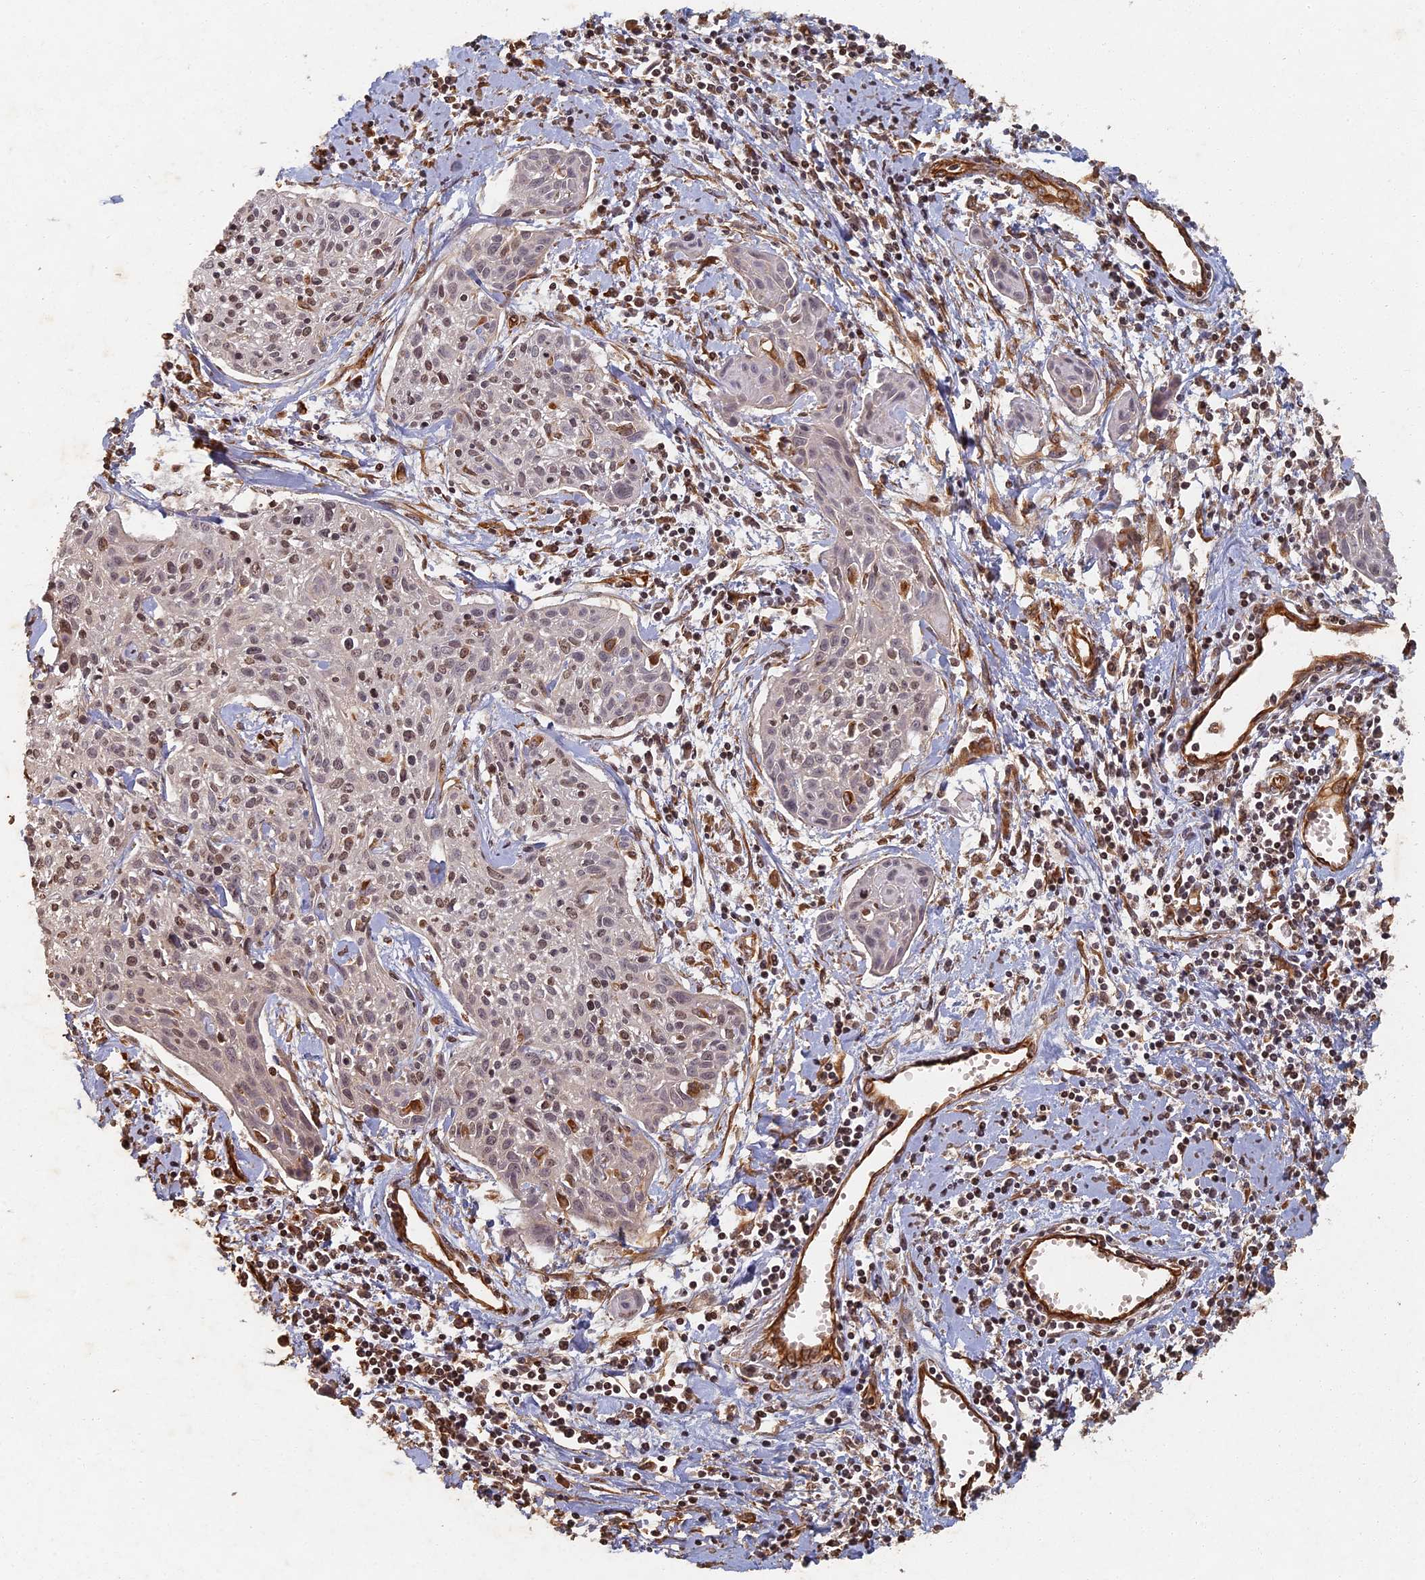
{"staining": {"intensity": "weak", "quantity": "<25%", "location": "nuclear"}, "tissue": "cervical cancer", "cell_type": "Tumor cells", "image_type": "cancer", "snomed": [{"axis": "morphology", "description": "Squamous cell carcinoma, NOS"}, {"axis": "topography", "description": "Cervix"}], "caption": "Immunohistochemical staining of cervical squamous cell carcinoma demonstrates no significant staining in tumor cells. (DAB (3,3'-diaminobenzidine) IHC with hematoxylin counter stain).", "gene": "ABCB10", "patient": {"sex": "female", "age": 51}}